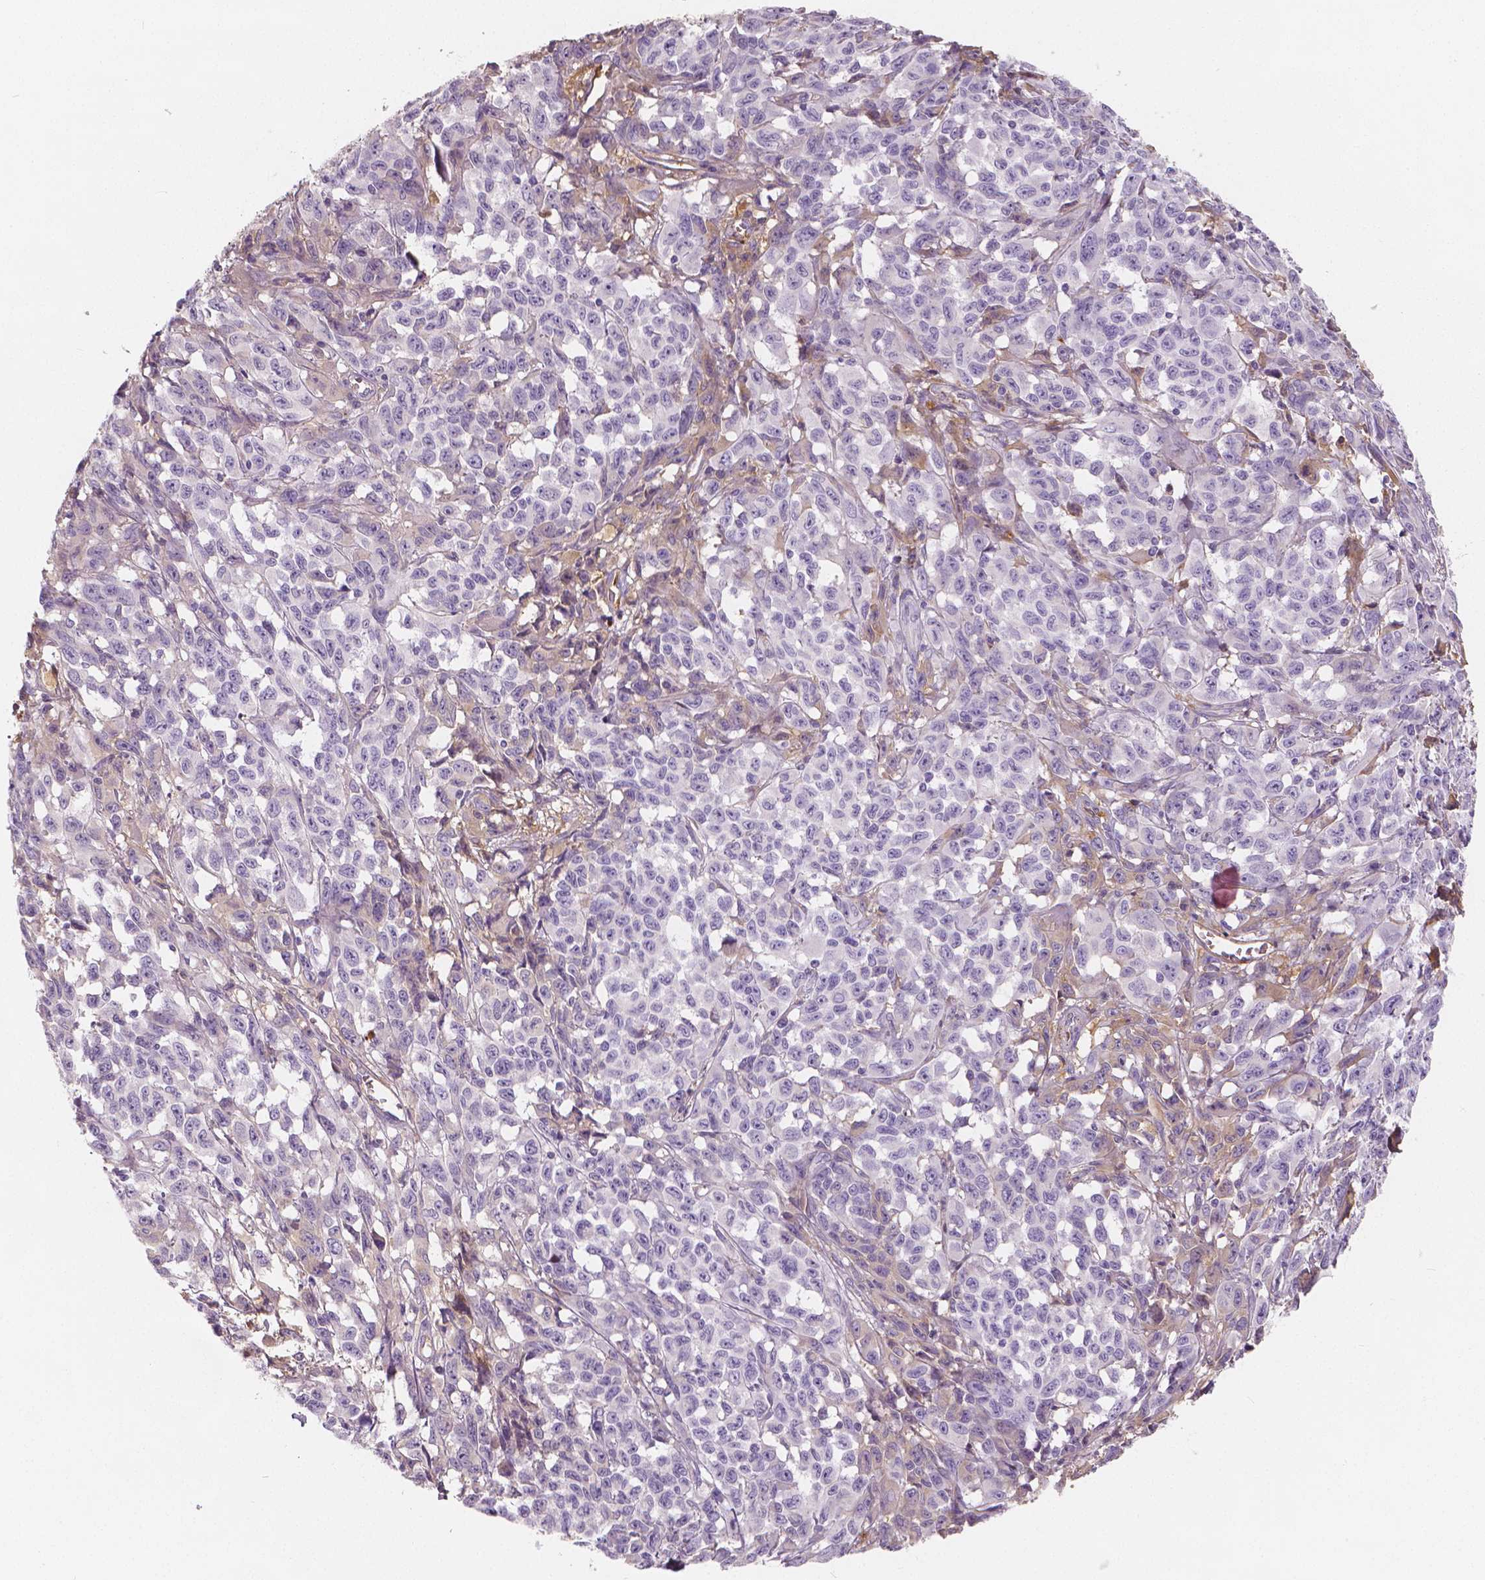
{"staining": {"intensity": "negative", "quantity": "none", "location": "none"}, "tissue": "melanoma", "cell_type": "Tumor cells", "image_type": "cancer", "snomed": [{"axis": "morphology", "description": "Malignant melanoma, NOS"}, {"axis": "topography", "description": "Vulva, labia, clitoris and Bartholin´s gland, NO"}], "caption": "A histopathology image of melanoma stained for a protein exhibits no brown staining in tumor cells.", "gene": "APOA4", "patient": {"sex": "female", "age": 75}}